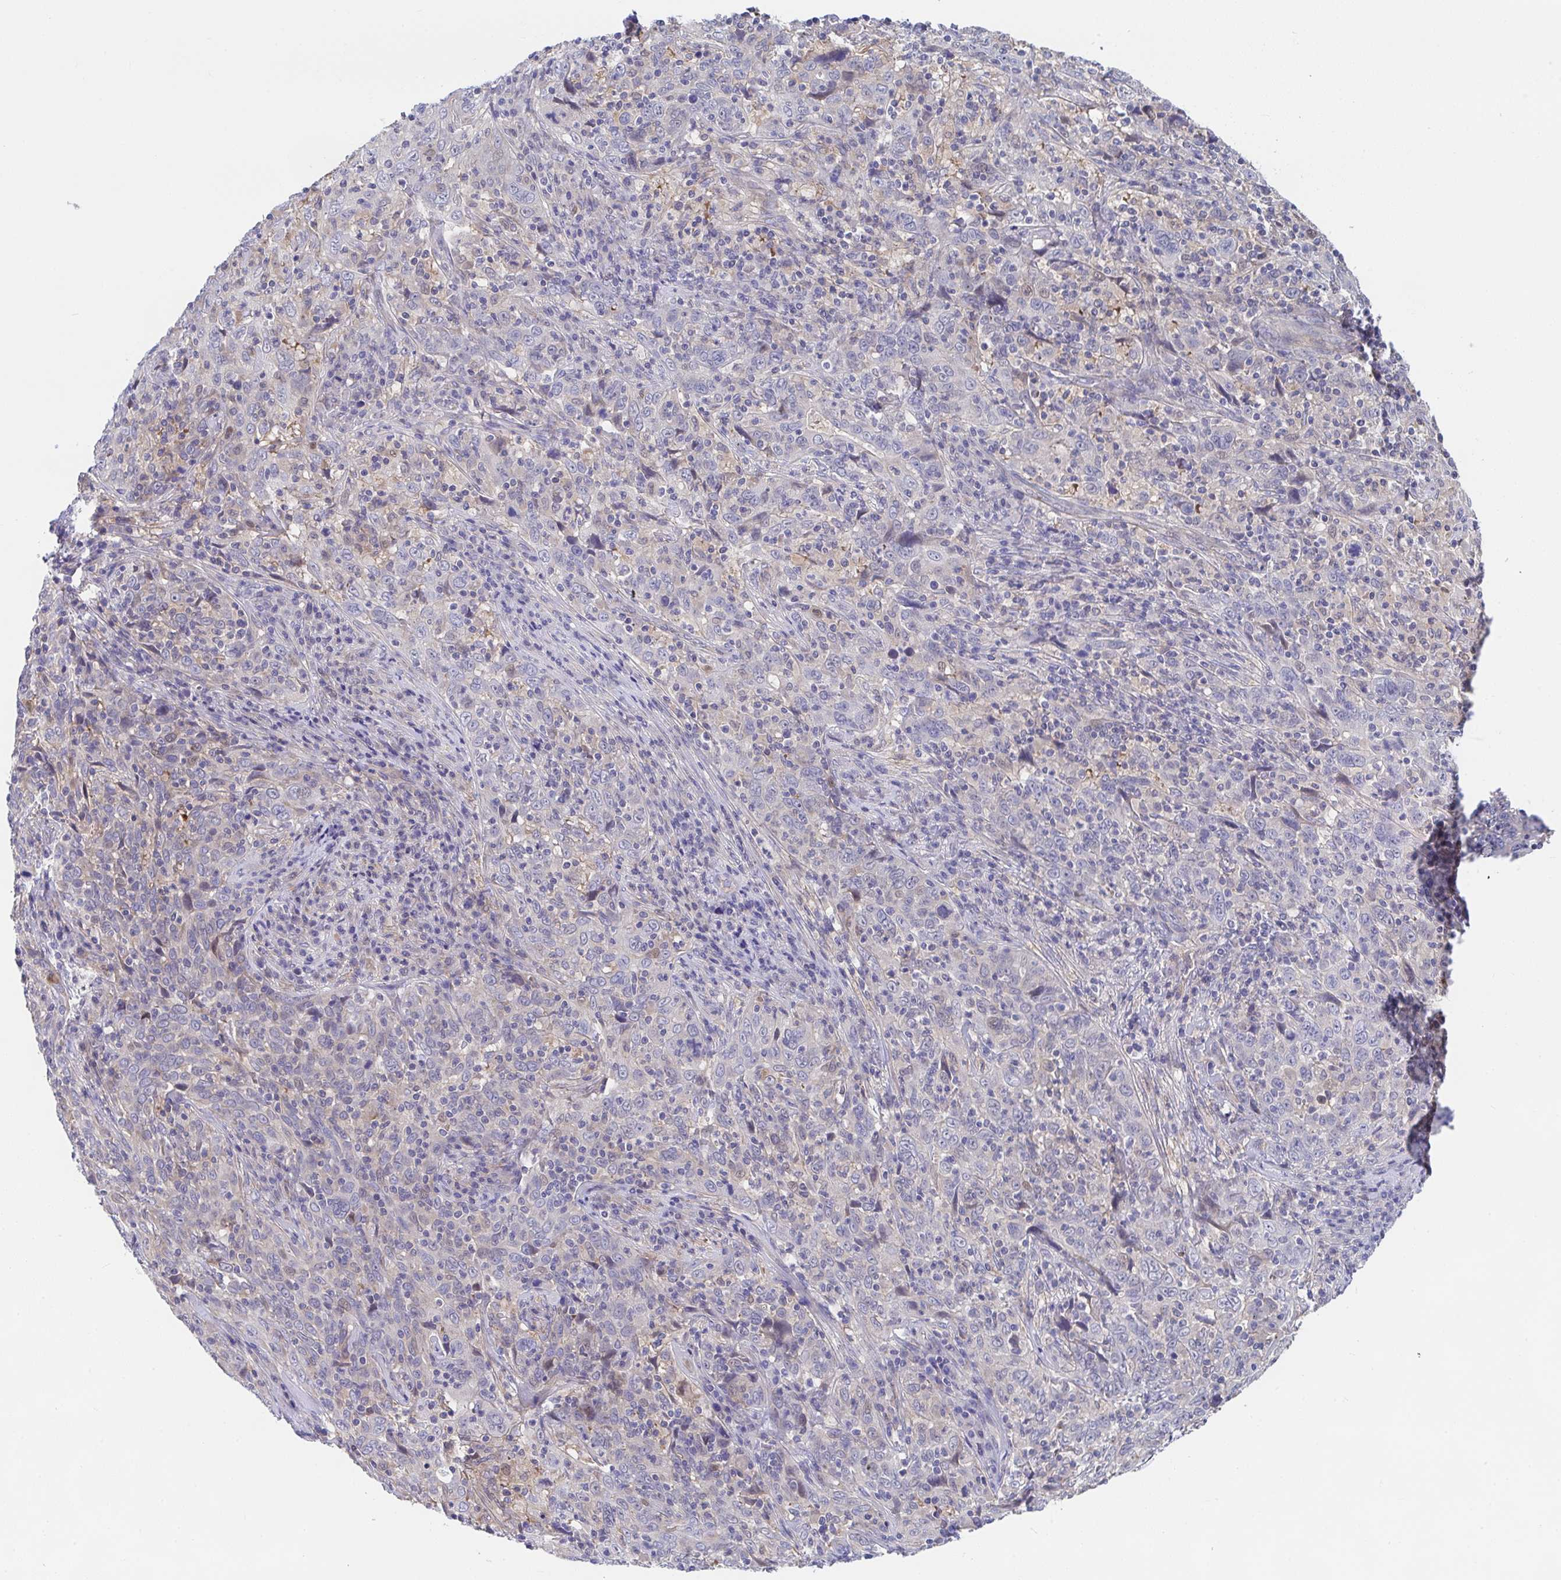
{"staining": {"intensity": "moderate", "quantity": "<25%", "location": "nuclear"}, "tissue": "cervical cancer", "cell_type": "Tumor cells", "image_type": "cancer", "snomed": [{"axis": "morphology", "description": "Squamous cell carcinoma, NOS"}, {"axis": "topography", "description": "Cervix"}], "caption": "Tumor cells display low levels of moderate nuclear staining in approximately <25% of cells in squamous cell carcinoma (cervical). (DAB IHC with brightfield microscopy, high magnification).", "gene": "P2RX3", "patient": {"sex": "female", "age": 46}}